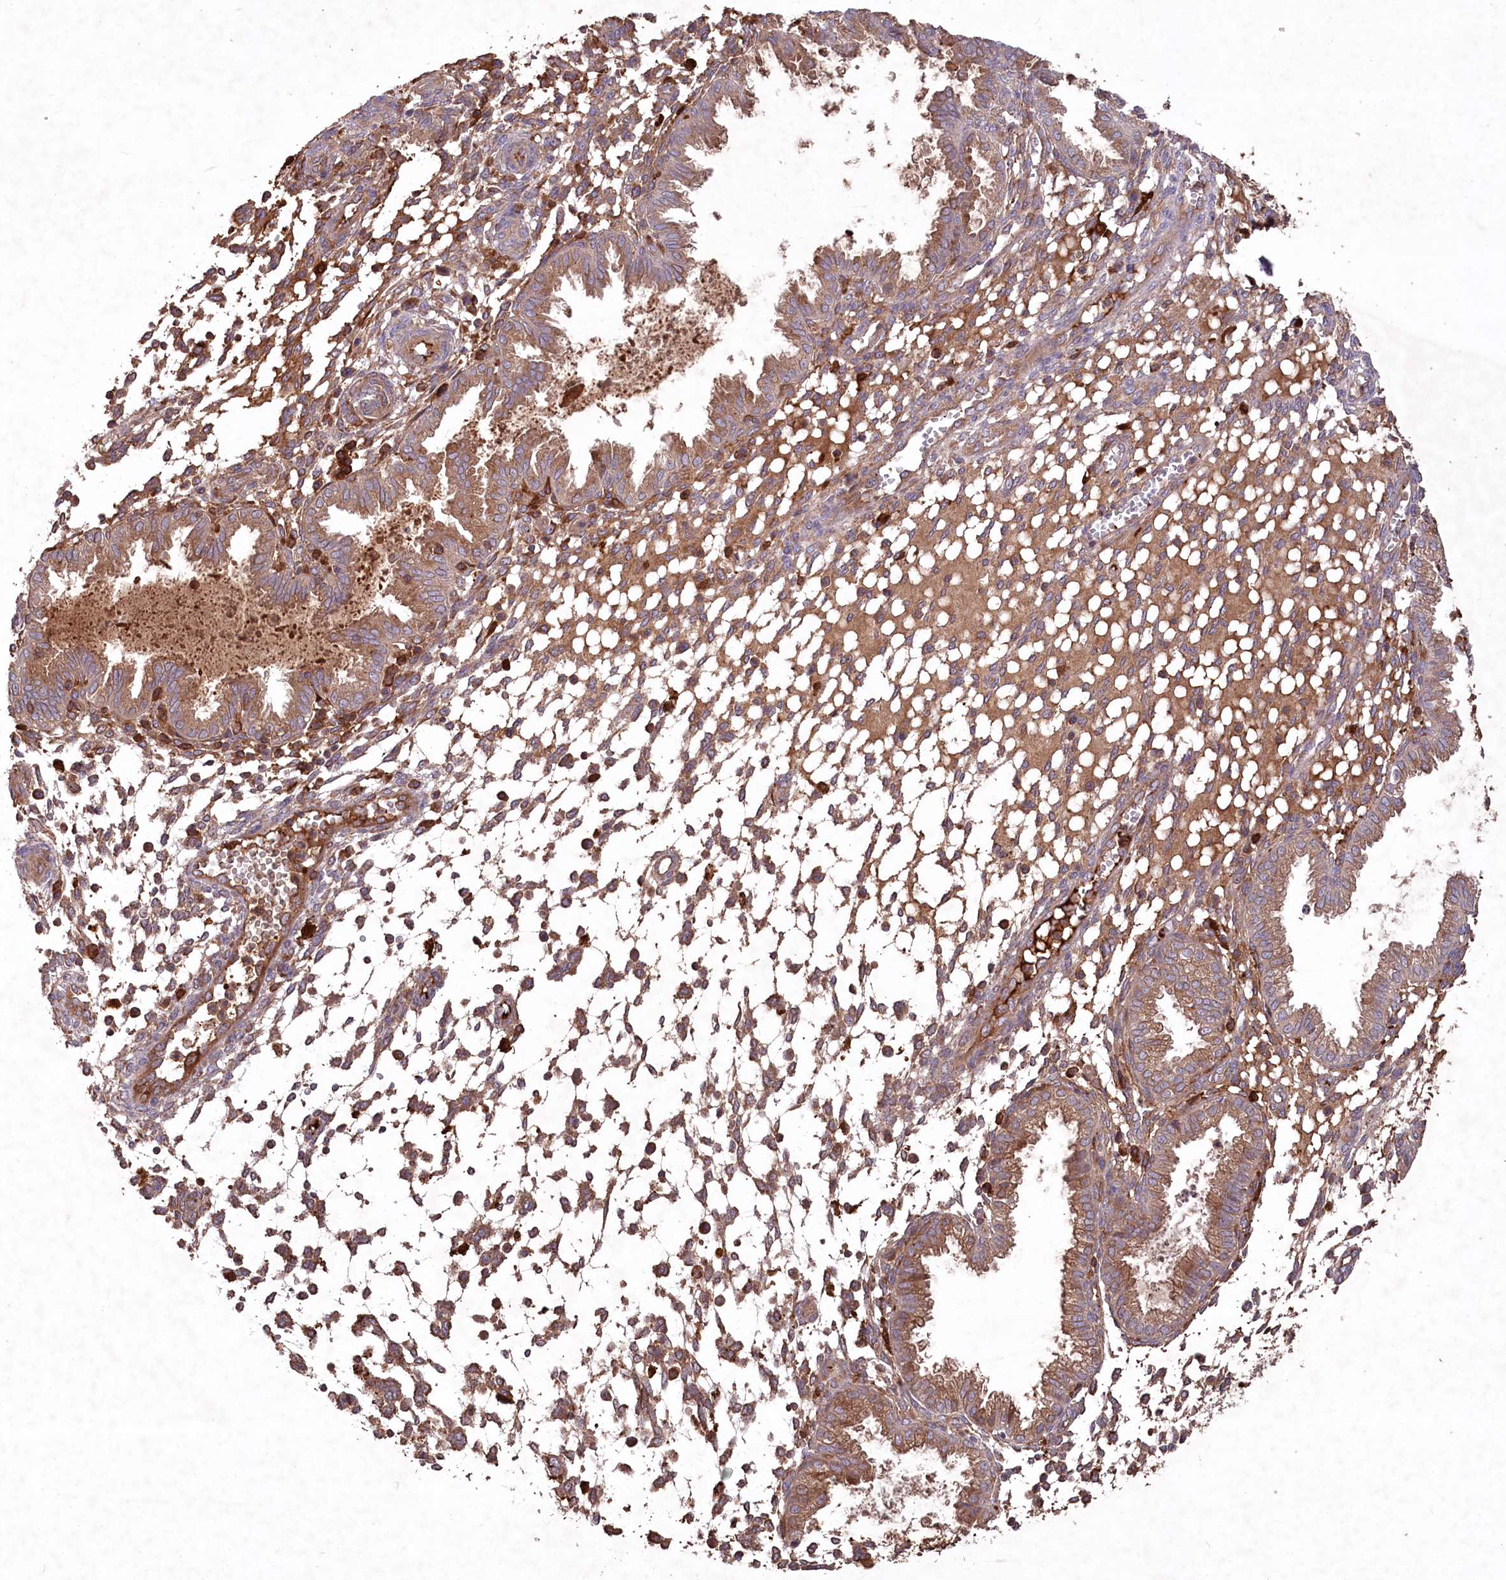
{"staining": {"intensity": "moderate", "quantity": ">75%", "location": "cytoplasmic/membranous"}, "tissue": "endometrium", "cell_type": "Cells in endometrial stroma", "image_type": "normal", "snomed": [{"axis": "morphology", "description": "Normal tissue, NOS"}, {"axis": "topography", "description": "Endometrium"}], "caption": "The micrograph exhibits staining of normal endometrium, revealing moderate cytoplasmic/membranous protein staining (brown color) within cells in endometrial stroma. Nuclei are stained in blue.", "gene": "PPP1R21", "patient": {"sex": "female", "age": 33}}